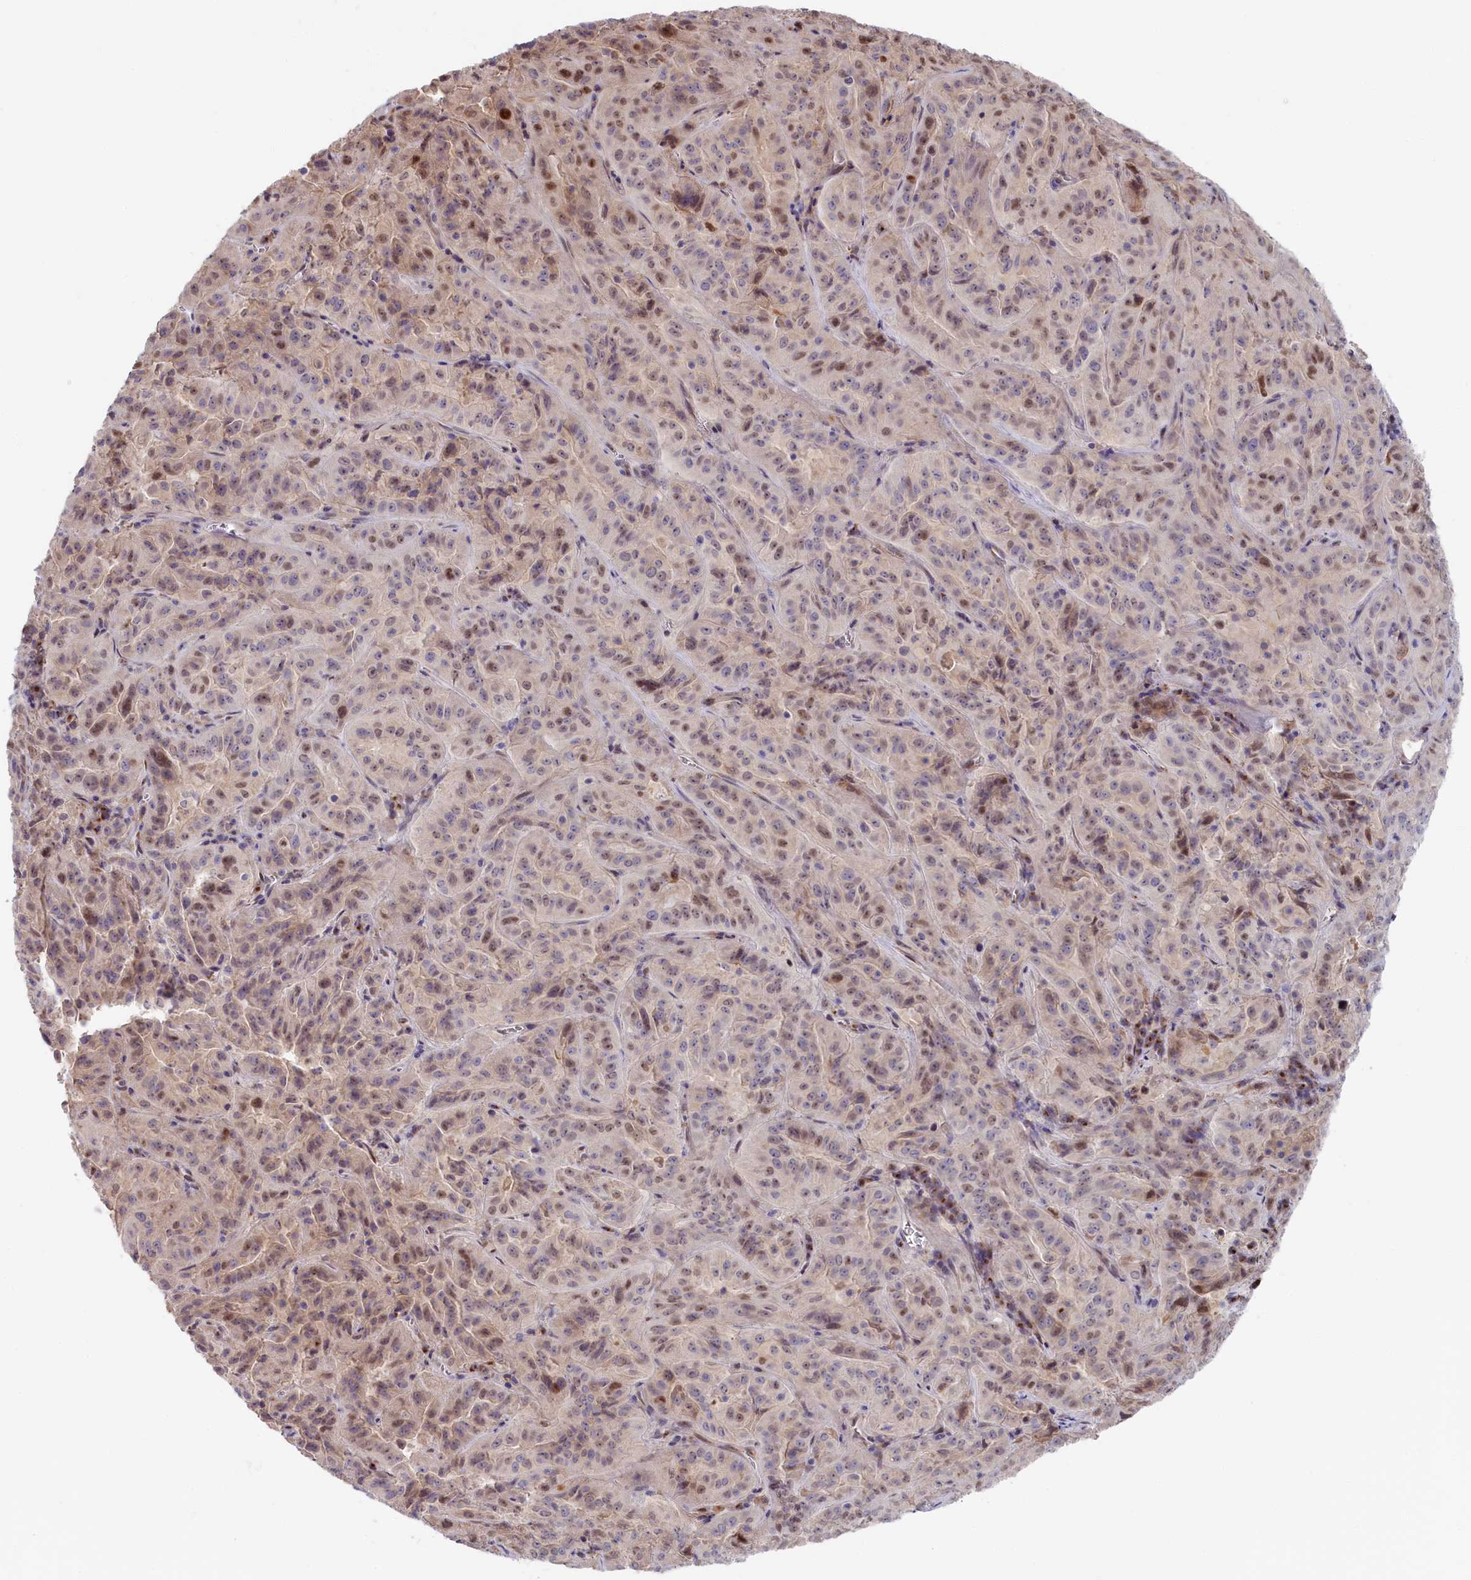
{"staining": {"intensity": "moderate", "quantity": "<25%", "location": "nuclear"}, "tissue": "pancreatic cancer", "cell_type": "Tumor cells", "image_type": "cancer", "snomed": [{"axis": "morphology", "description": "Adenocarcinoma, NOS"}, {"axis": "topography", "description": "Pancreas"}], "caption": "Brown immunohistochemical staining in pancreatic cancer (adenocarcinoma) shows moderate nuclear staining in about <25% of tumor cells. (brown staining indicates protein expression, while blue staining denotes nuclei).", "gene": "CHST12", "patient": {"sex": "male", "age": 63}}